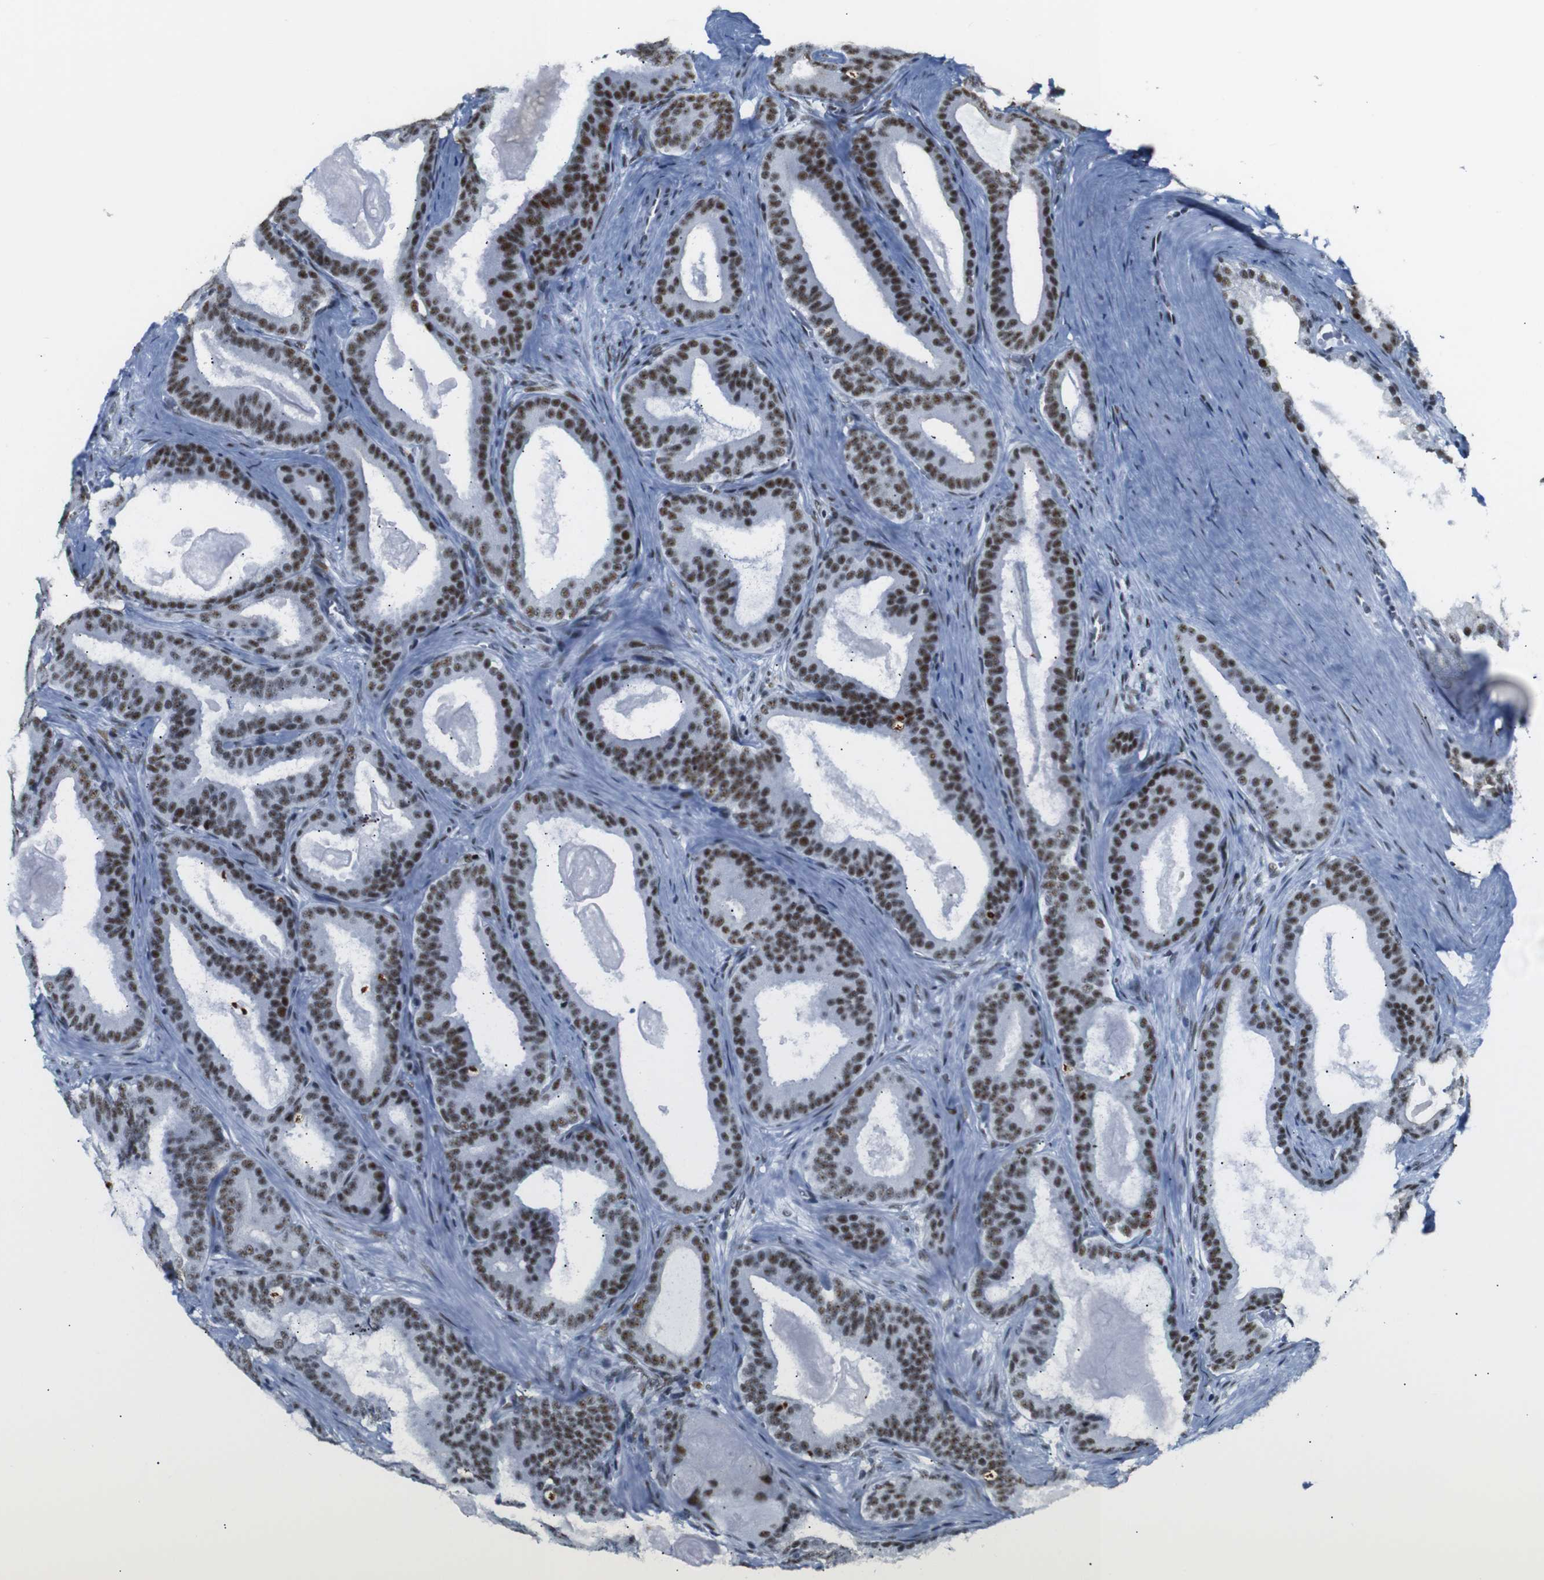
{"staining": {"intensity": "strong", "quantity": ">75%", "location": "nuclear"}, "tissue": "prostate cancer", "cell_type": "Tumor cells", "image_type": "cancer", "snomed": [{"axis": "morphology", "description": "Adenocarcinoma, High grade"}, {"axis": "topography", "description": "Prostate"}], "caption": "A brown stain shows strong nuclear expression of a protein in prostate cancer (adenocarcinoma (high-grade)) tumor cells.", "gene": "TRA2B", "patient": {"sex": "male", "age": 60}}